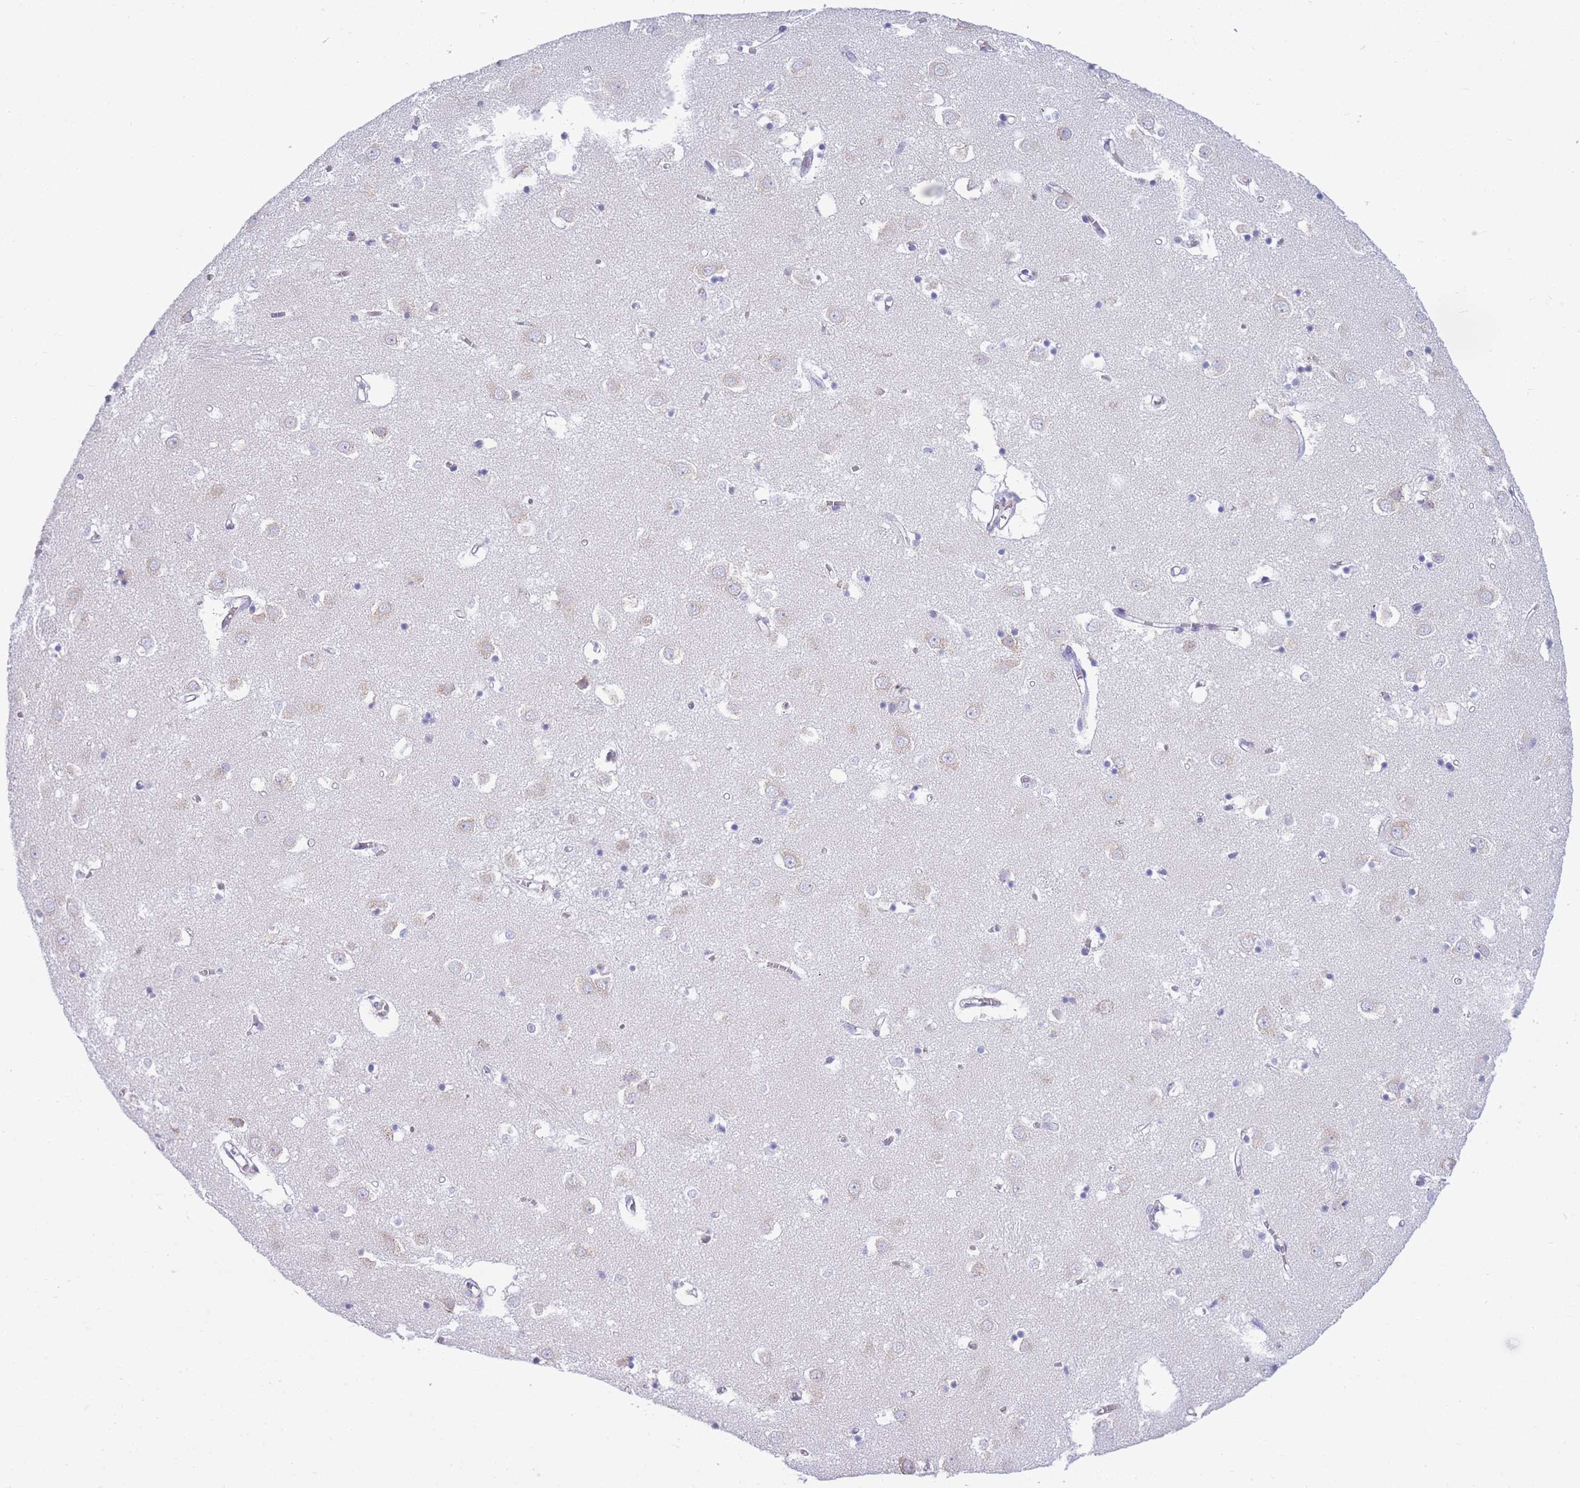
{"staining": {"intensity": "negative", "quantity": "none", "location": "none"}, "tissue": "caudate", "cell_type": "Glial cells", "image_type": "normal", "snomed": [{"axis": "morphology", "description": "Normal tissue, NOS"}, {"axis": "topography", "description": "Lateral ventricle wall"}], "caption": "Glial cells show no significant staining in unremarkable caudate. (Immunohistochemistry (ihc), brightfield microscopy, high magnification).", "gene": "XKR8", "patient": {"sex": "male", "age": 70}}